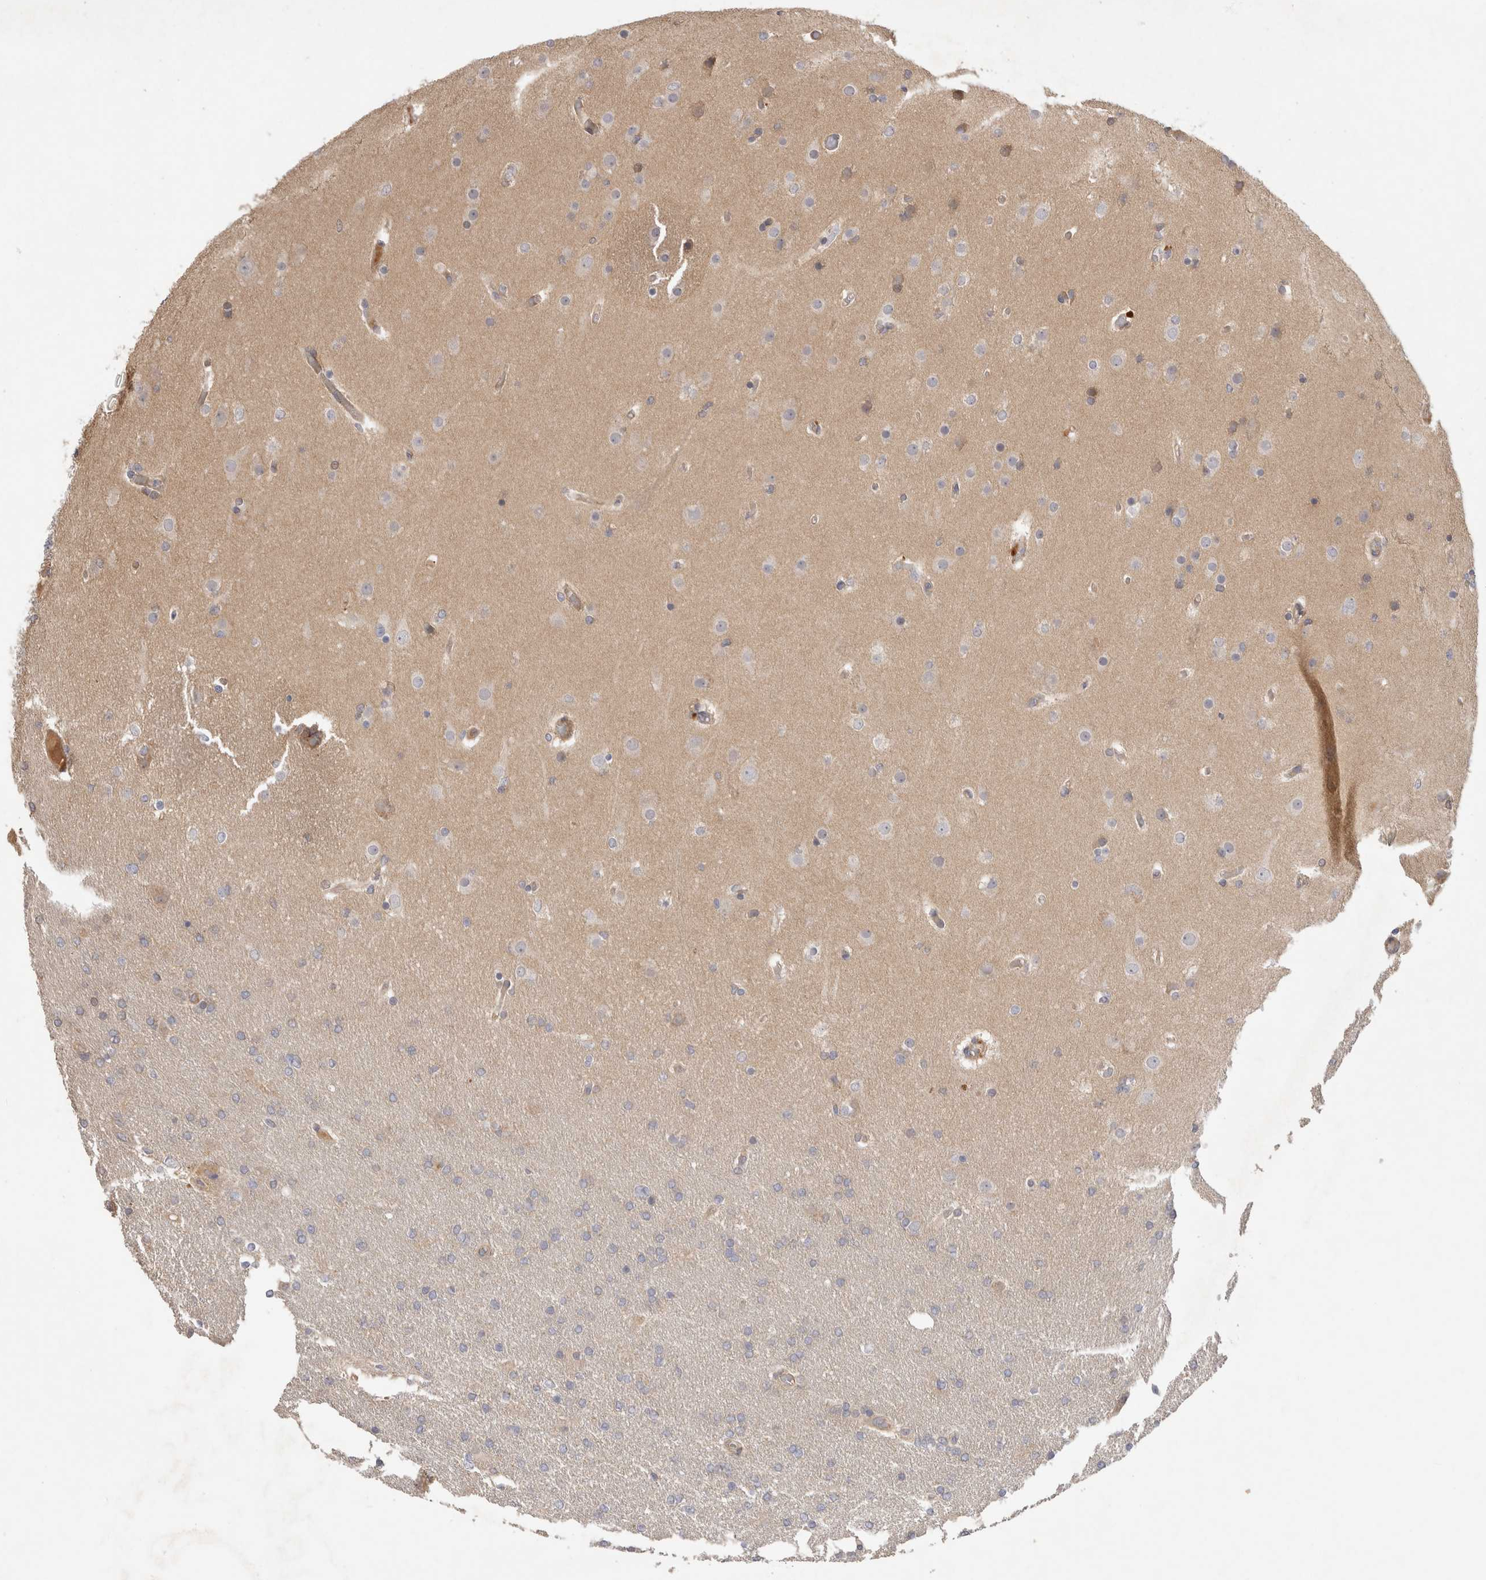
{"staining": {"intensity": "negative", "quantity": "none", "location": "none"}, "tissue": "glioma", "cell_type": "Tumor cells", "image_type": "cancer", "snomed": [{"axis": "morphology", "description": "Glioma, malignant, High grade"}, {"axis": "topography", "description": "Cerebral cortex"}], "caption": "High magnification brightfield microscopy of high-grade glioma (malignant) stained with DAB (brown) and counterstained with hematoxylin (blue): tumor cells show no significant positivity. The staining was performed using DAB to visualize the protein expression in brown, while the nuclei were stained in blue with hematoxylin (Magnification: 20x).", "gene": "PPP1R42", "patient": {"sex": "female", "age": 36}}